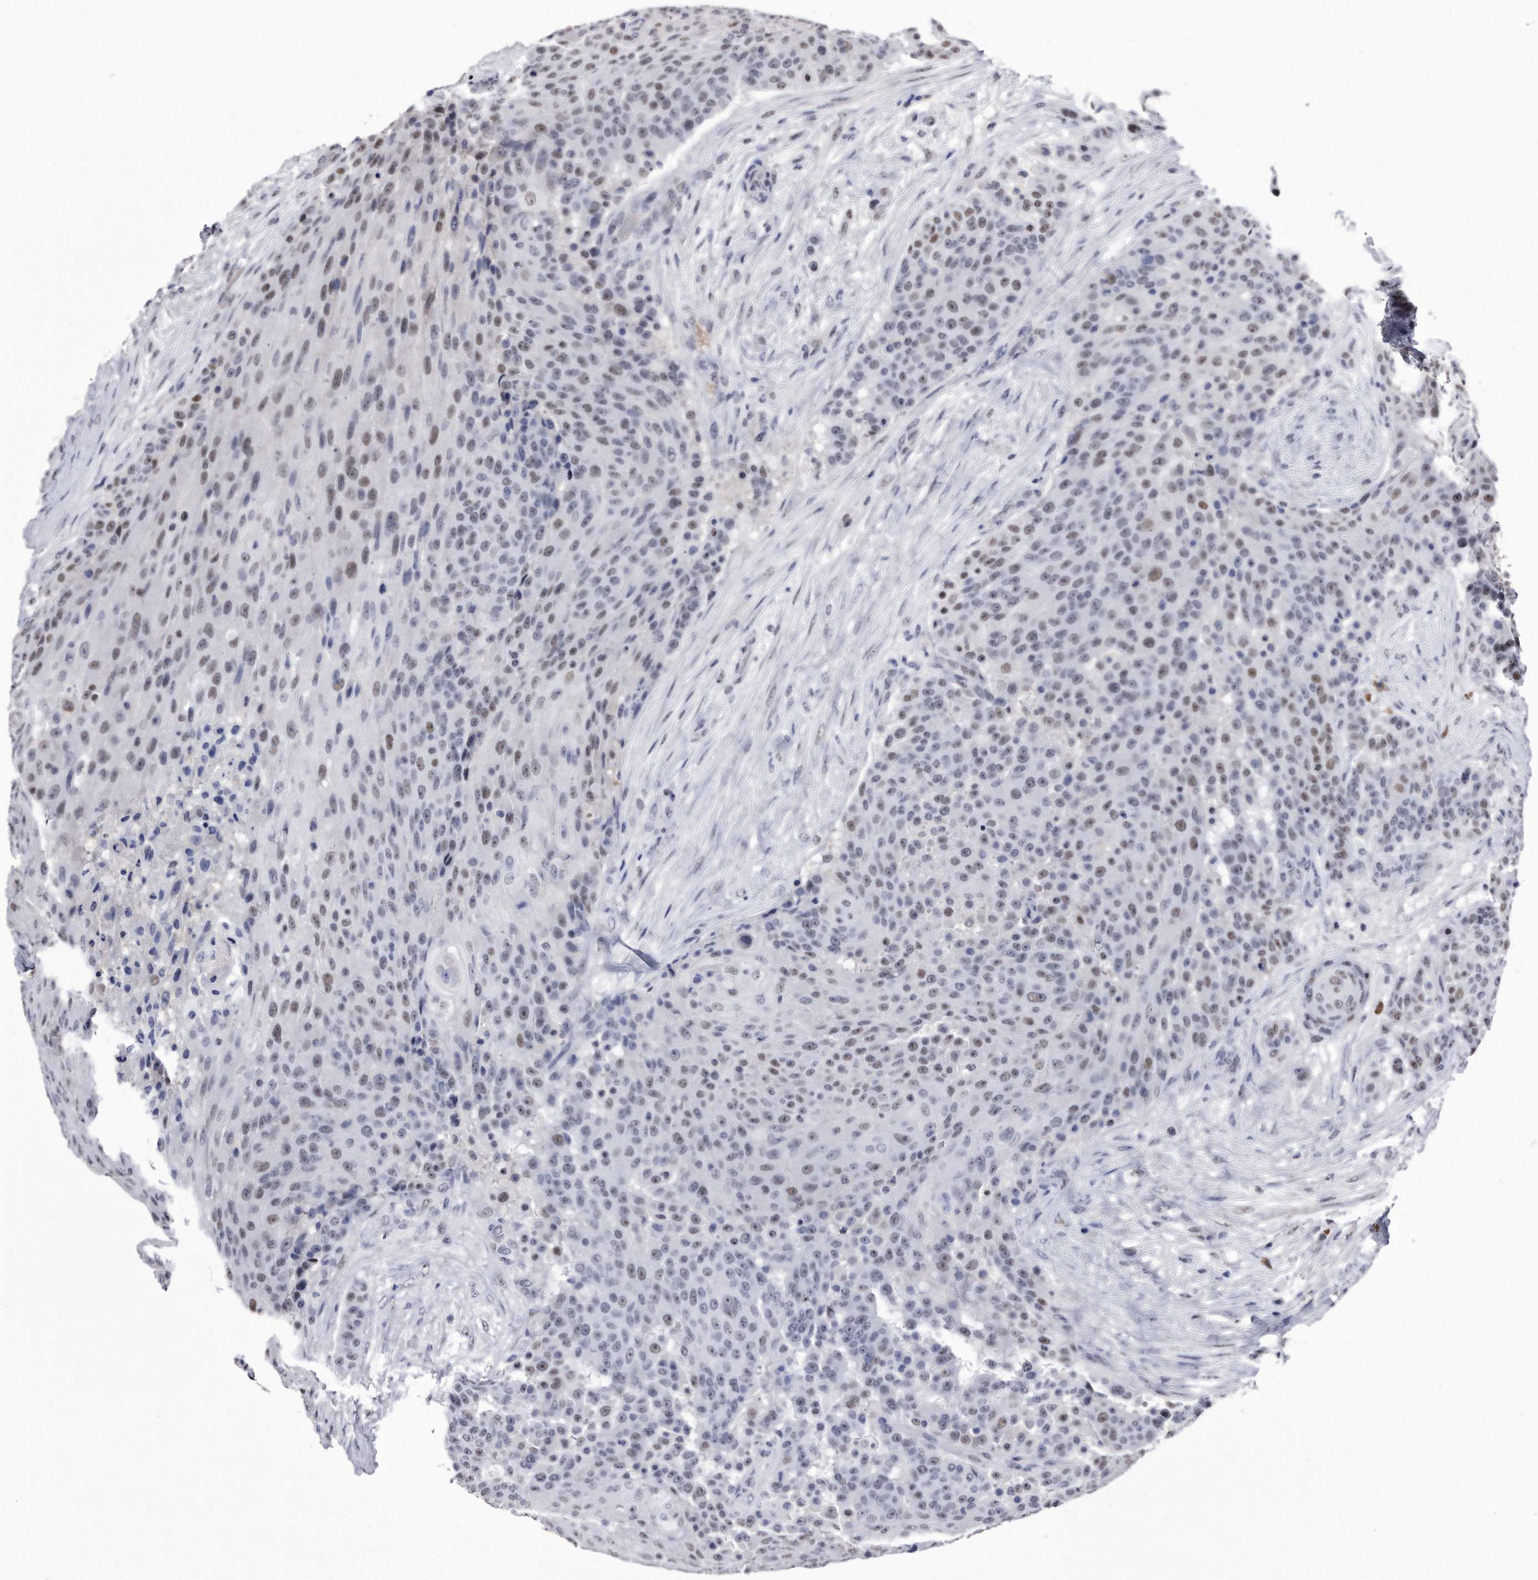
{"staining": {"intensity": "weak", "quantity": ">75%", "location": "nuclear"}, "tissue": "urothelial cancer", "cell_type": "Tumor cells", "image_type": "cancer", "snomed": [{"axis": "morphology", "description": "Urothelial carcinoma, High grade"}, {"axis": "topography", "description": "Urinary bladder"}], "caption": "High-power microscopy captured an immunohistochemistry photomicrograph of urothelial cancer, revealing weak nuclear staining in approximately >75% of tumor cells.", "gene": "KCTD8", "patient": {"sex": "female", "age": 63}}